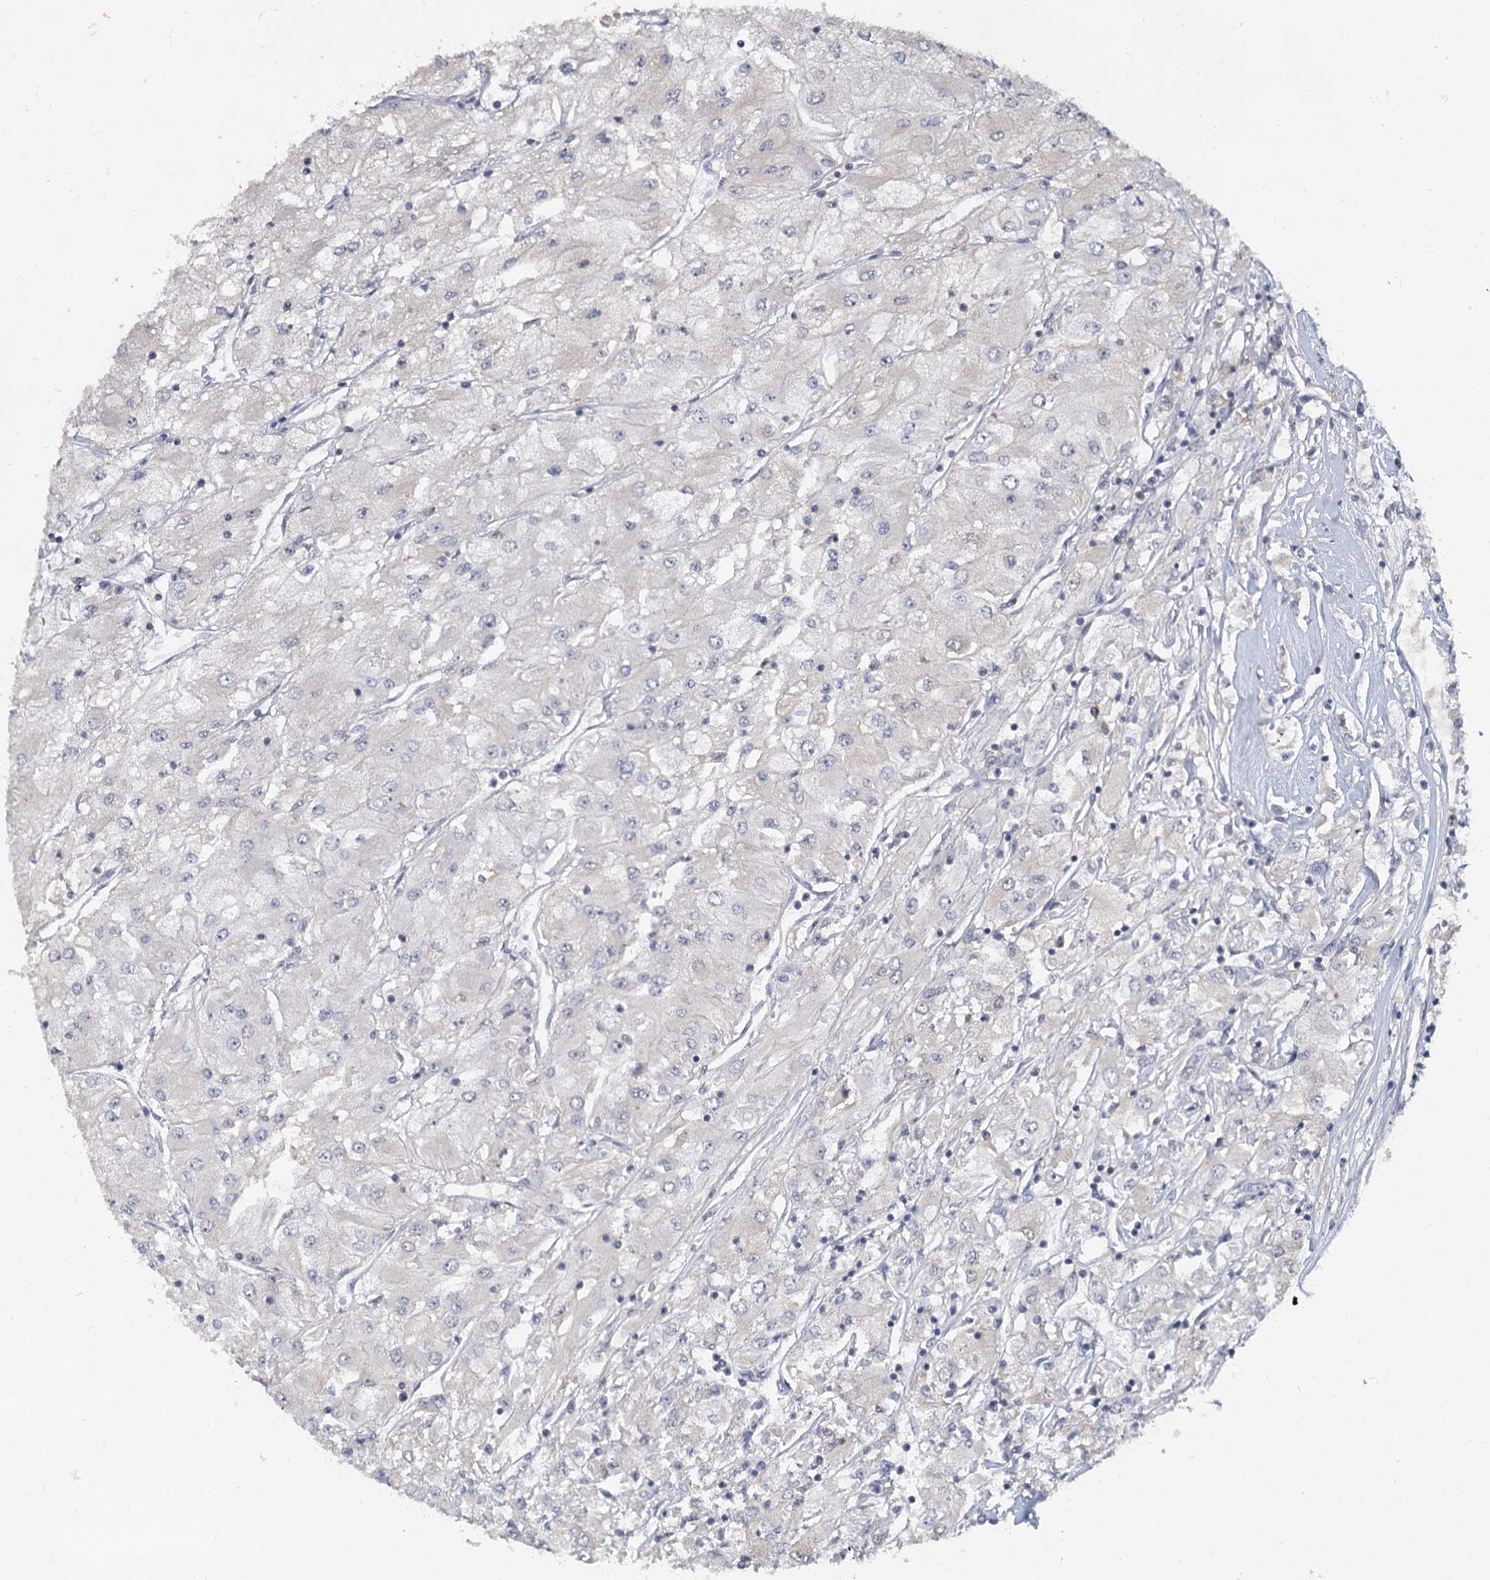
{"staining": {"intensity": "negative", "quantity": "none", "location": "none"}, "tissue": "renal cancer", "cell_type": "Tumor cells", "image_type": "cancer", "snomed": [{"axis": "morphology", "description": "Adenocarcinoma, NOS"}, {"axis": "topography", "description": "Kidney"}], "caption": "This image is of renal cancer (adenocarcinoma) stained with immunohistochemistry to label a protein in brown with the nuclei are counter-stained blue. There is no staining in tumor cells.", "gene": "MUCL1", "patient": {"sex": "male", "age": 80}}